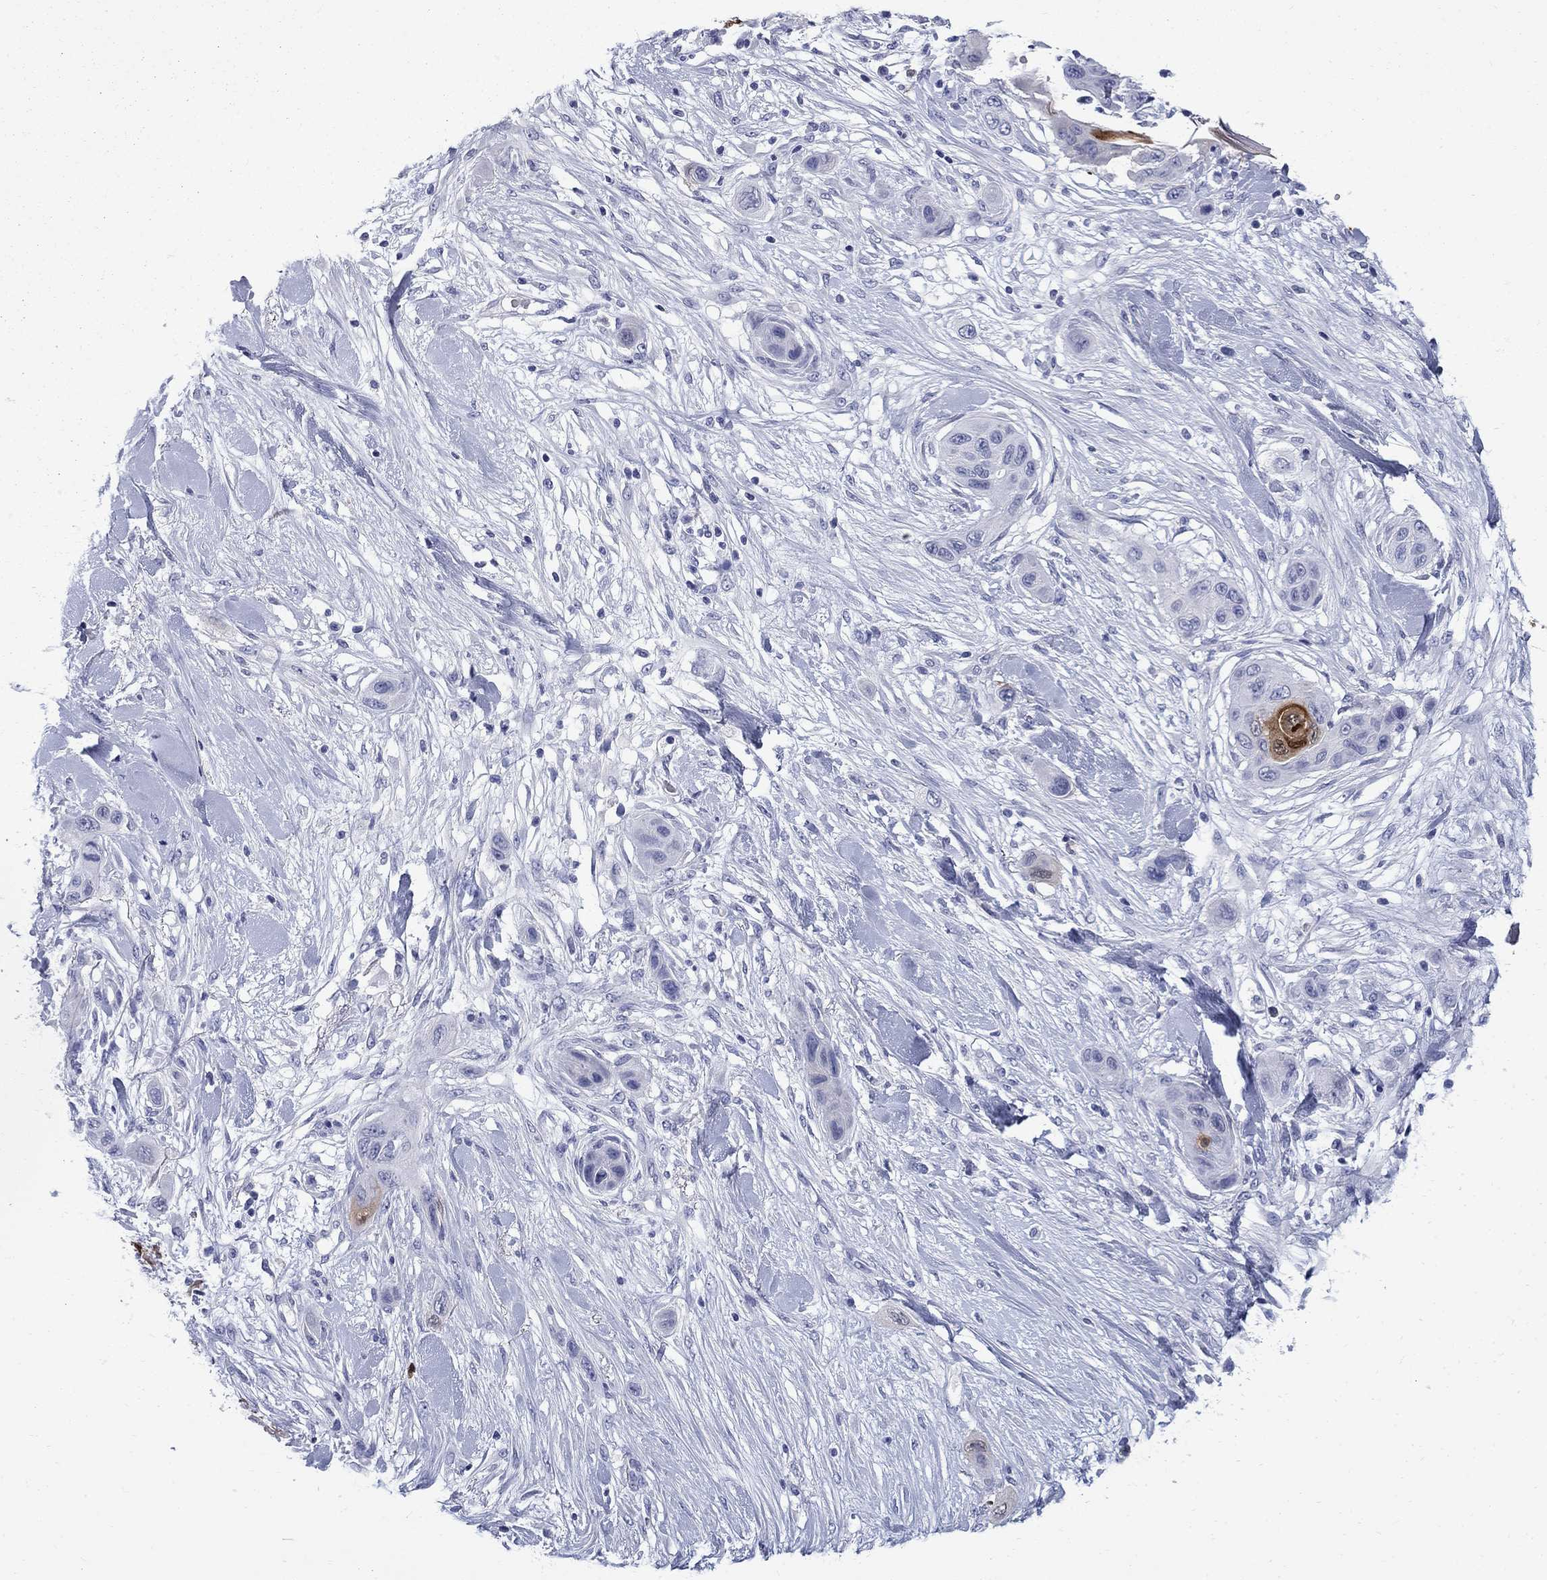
{"staining": {"intensity": "negative", "quantity": "none", "location": "none"}, "tissue": "skin cancer", "cell_type": "Tumor cells", "image_type": "cancer", "snomed": [{"axis": "morphology", "description": "Squamous cell carcinoma, NOS"}, {"axis": "topography", "description": "Skin"}], "caption": "There is no significant expression in tumor cells of squamous cell carcinoma (skin).", "gene": "SERPINB2", "patient": {"sex": "male", "age": 79}}